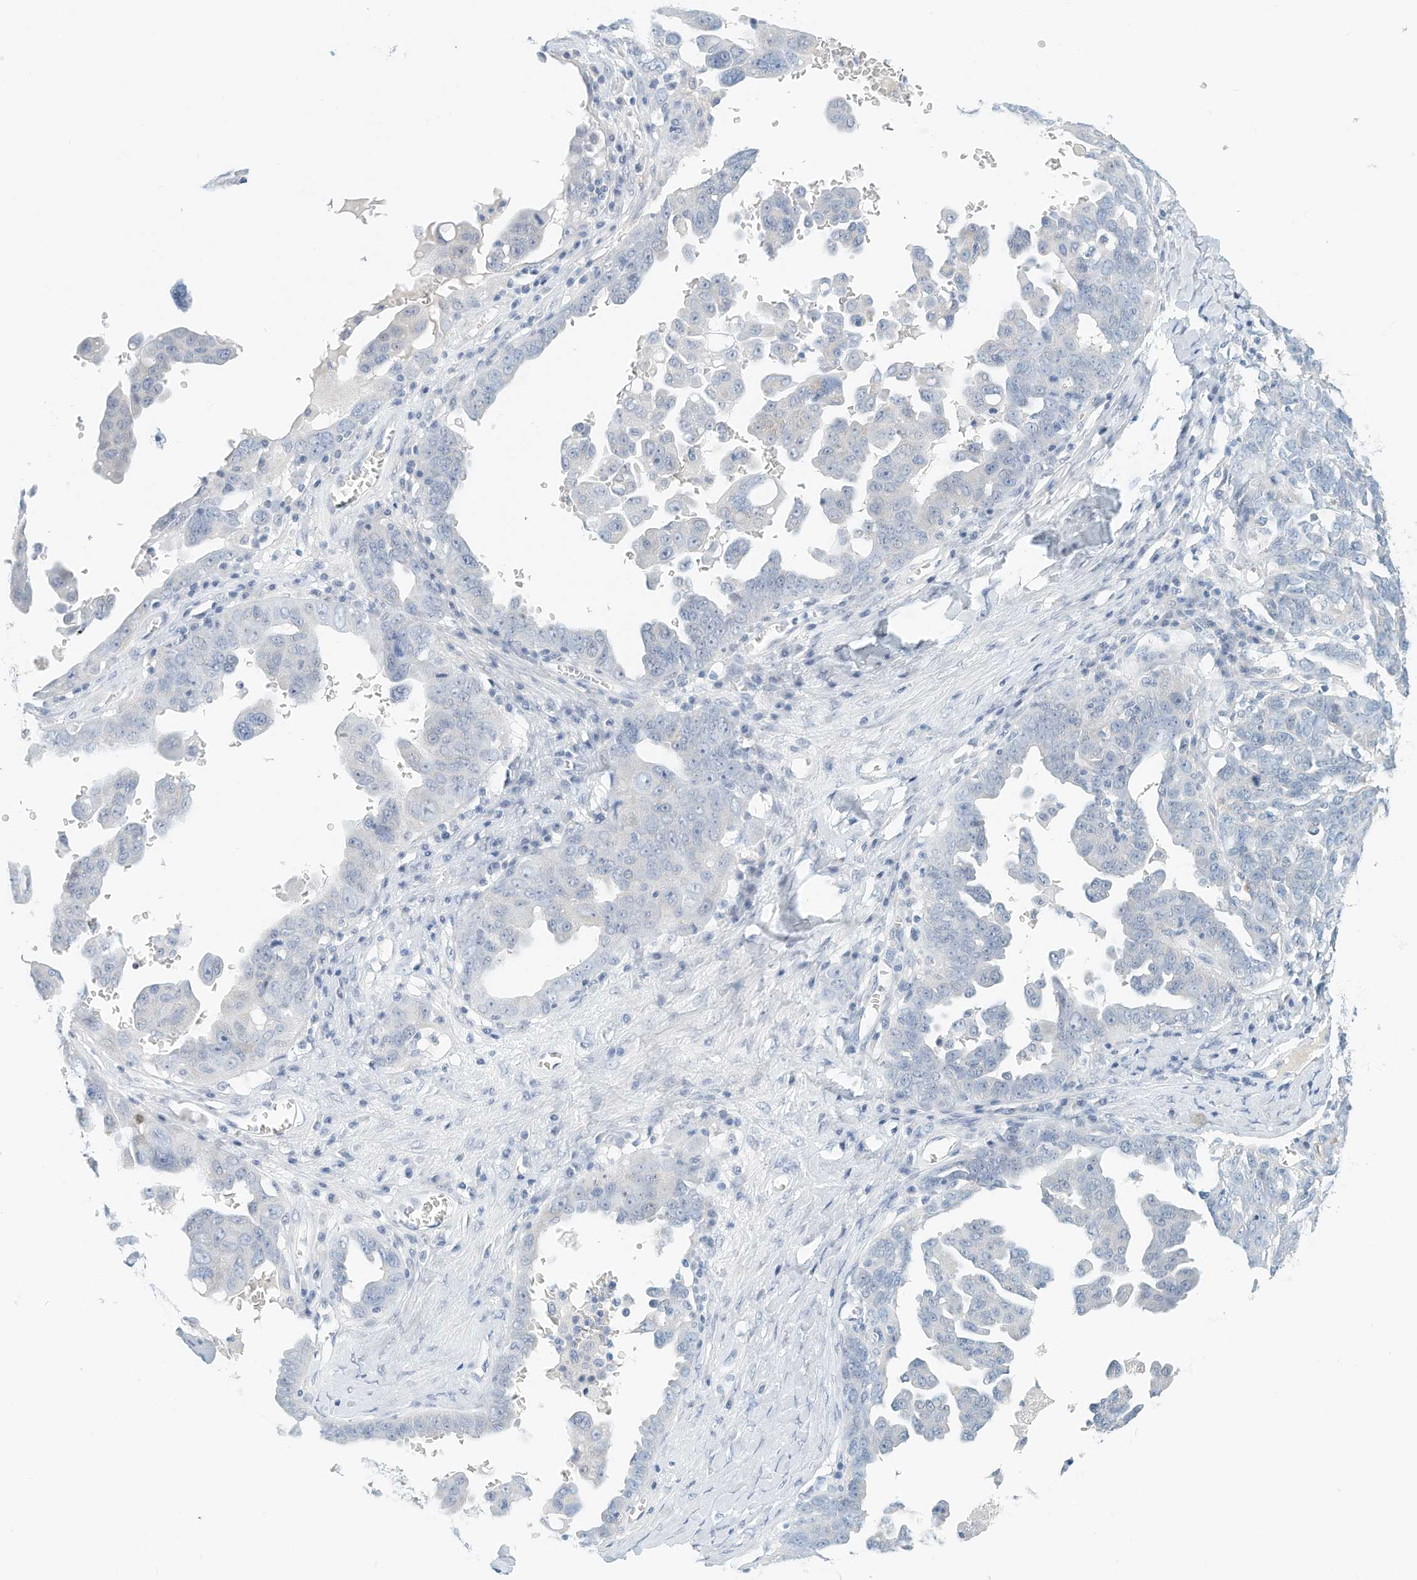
{"staining": {"intensity": "negative", "quantity": "none", "location": "none"}, "tissue": "ovarian cancer", "cell_type": "Tumor cells", "image_type": "cancer", "snomed": [{"axis": "morphology", "description": "Carcinoma, endometroid"}, {"axis": "topography", "description": "Ovary"}], "caption": "Image shows no protein positivity in tumor cells of ovarian endometroid carcinoma tissue.", "gene": "ARHGAP28", "patient": {"sex": "female", "age": 62}}